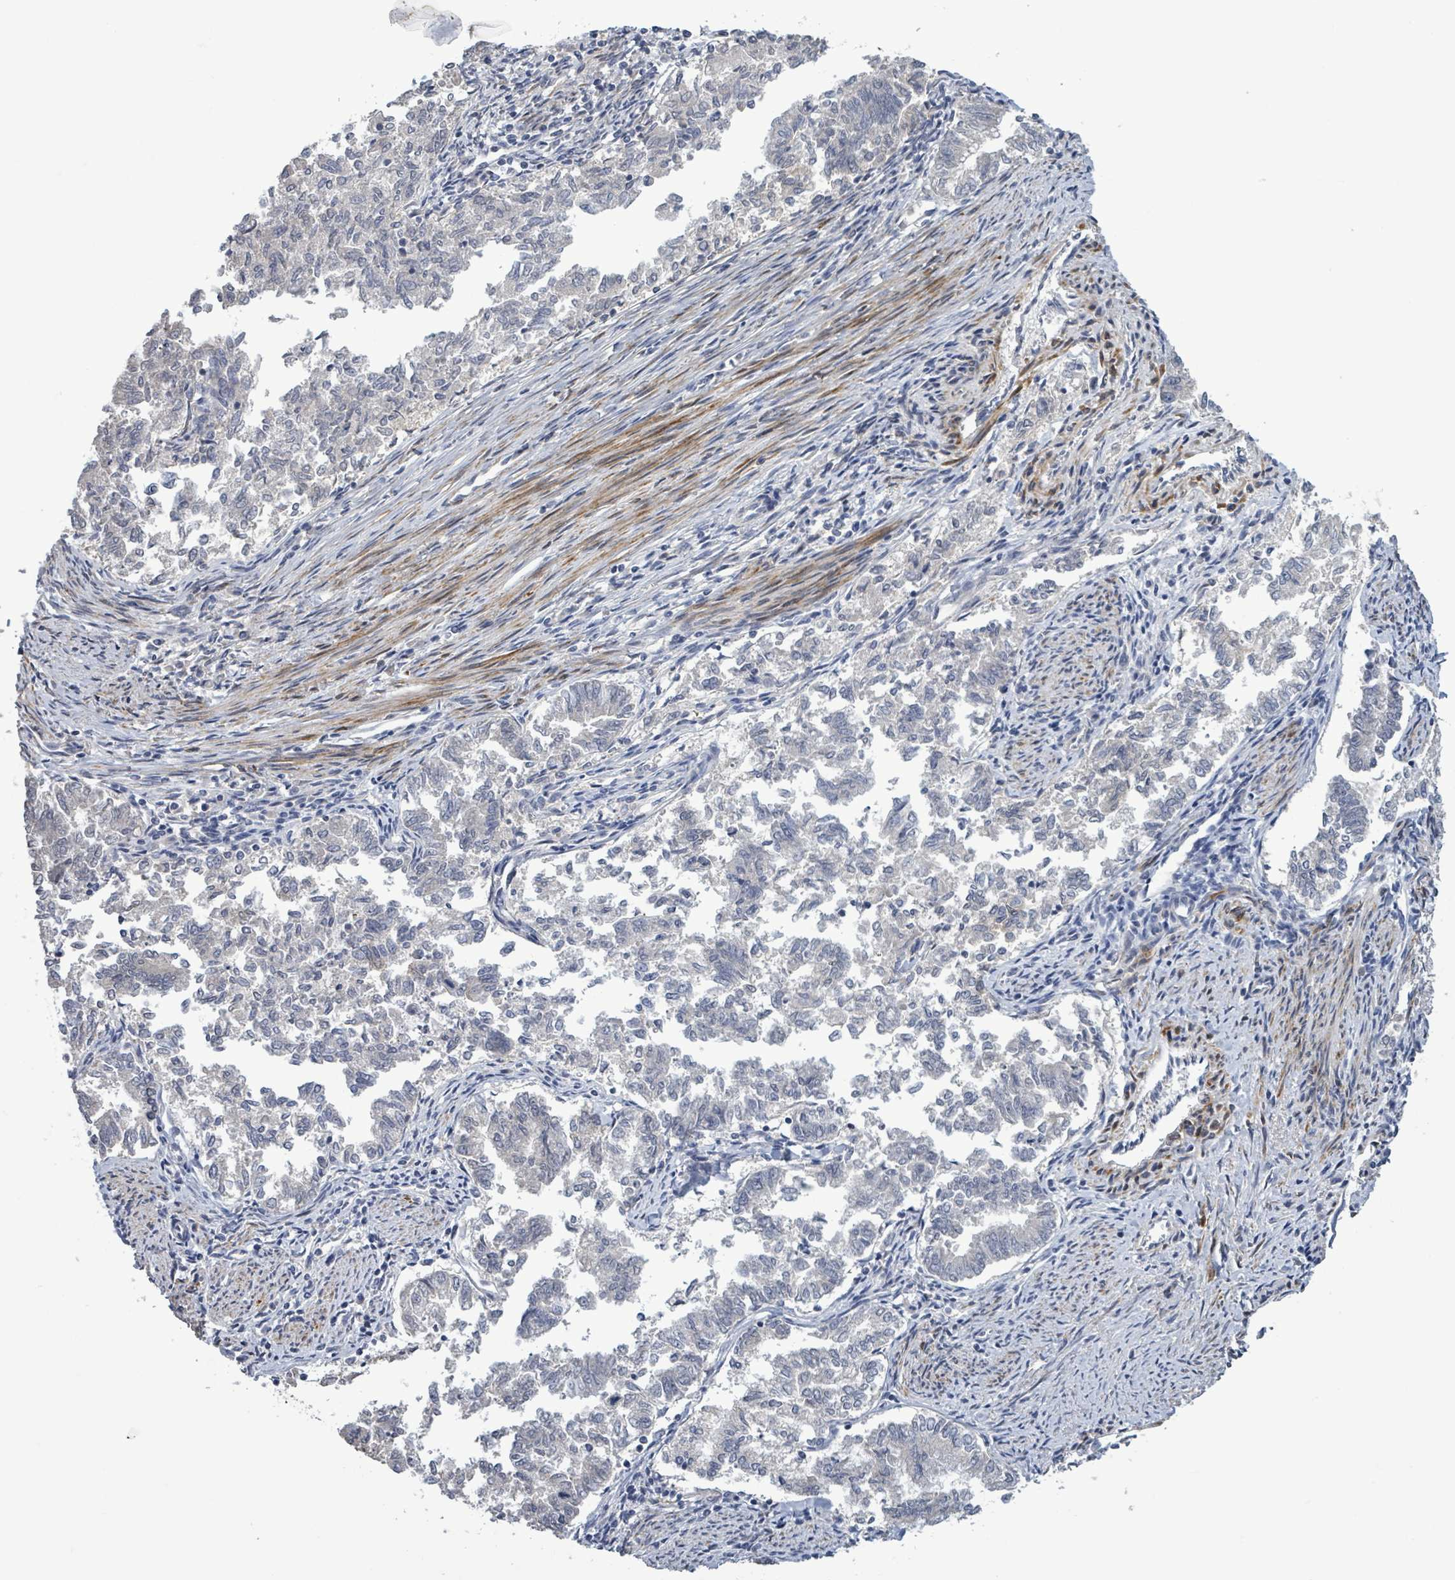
{"staining": {"intensity": "negative", "quantity": "none", "location": "none"}, "tissue": "endometrial cancer", "cell_type": "Tumor cells", "image_type": "cancer", "snomed": [{"axis": "morphology", "description": "Adenocarcinoma, NOS"}, {"axis": "topography", "description": "Endometrium"}], "caption": "An IHC histopathology image of endometrial cancer (adenocarcinoma) is shown. There is no staining in tumor cells of endometrial cancer (adenocarcinoma).", "gene": "AMMECR1", "patient": {"sex": "female", "age": 79}}